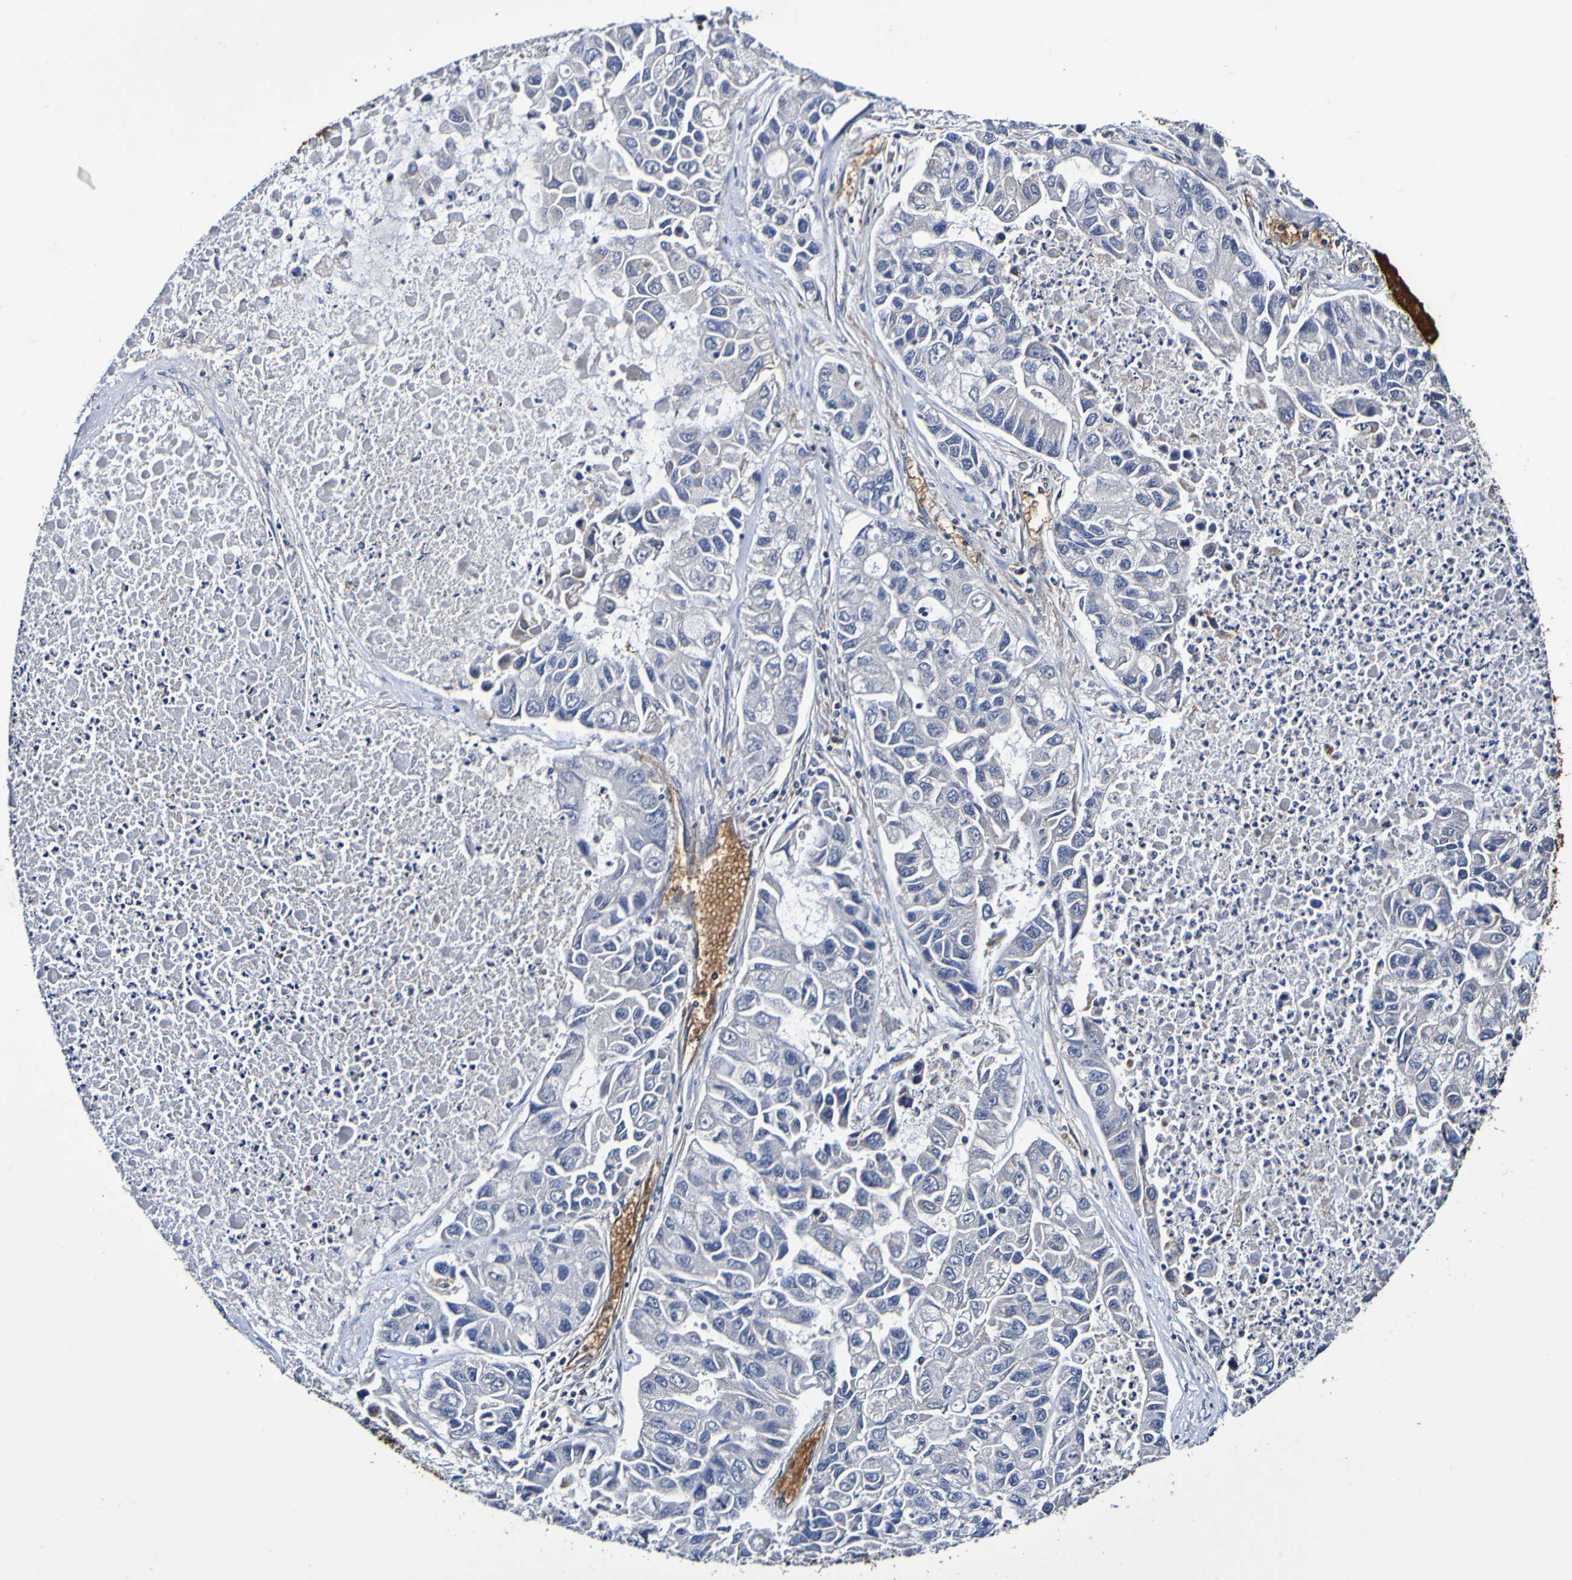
{"staining": {"intensity": "negative", "quantity": "none", "location": "none"}, "tissue": "lung cancer", "cell_type": "Tumor cells", "image_type": "cancer", "snomed": [{"axis": "morphology", "description": "Adenocarcinoma, NOS"}, {"axis": "topography", "description": "Lung"}], "caption": "Immunohistochemistry (IHC) of adenocarcinoma (lung) shows no expression in tumor cells.", "gene": "WNT4", "patient": {"sex": "female", "age": 51}}